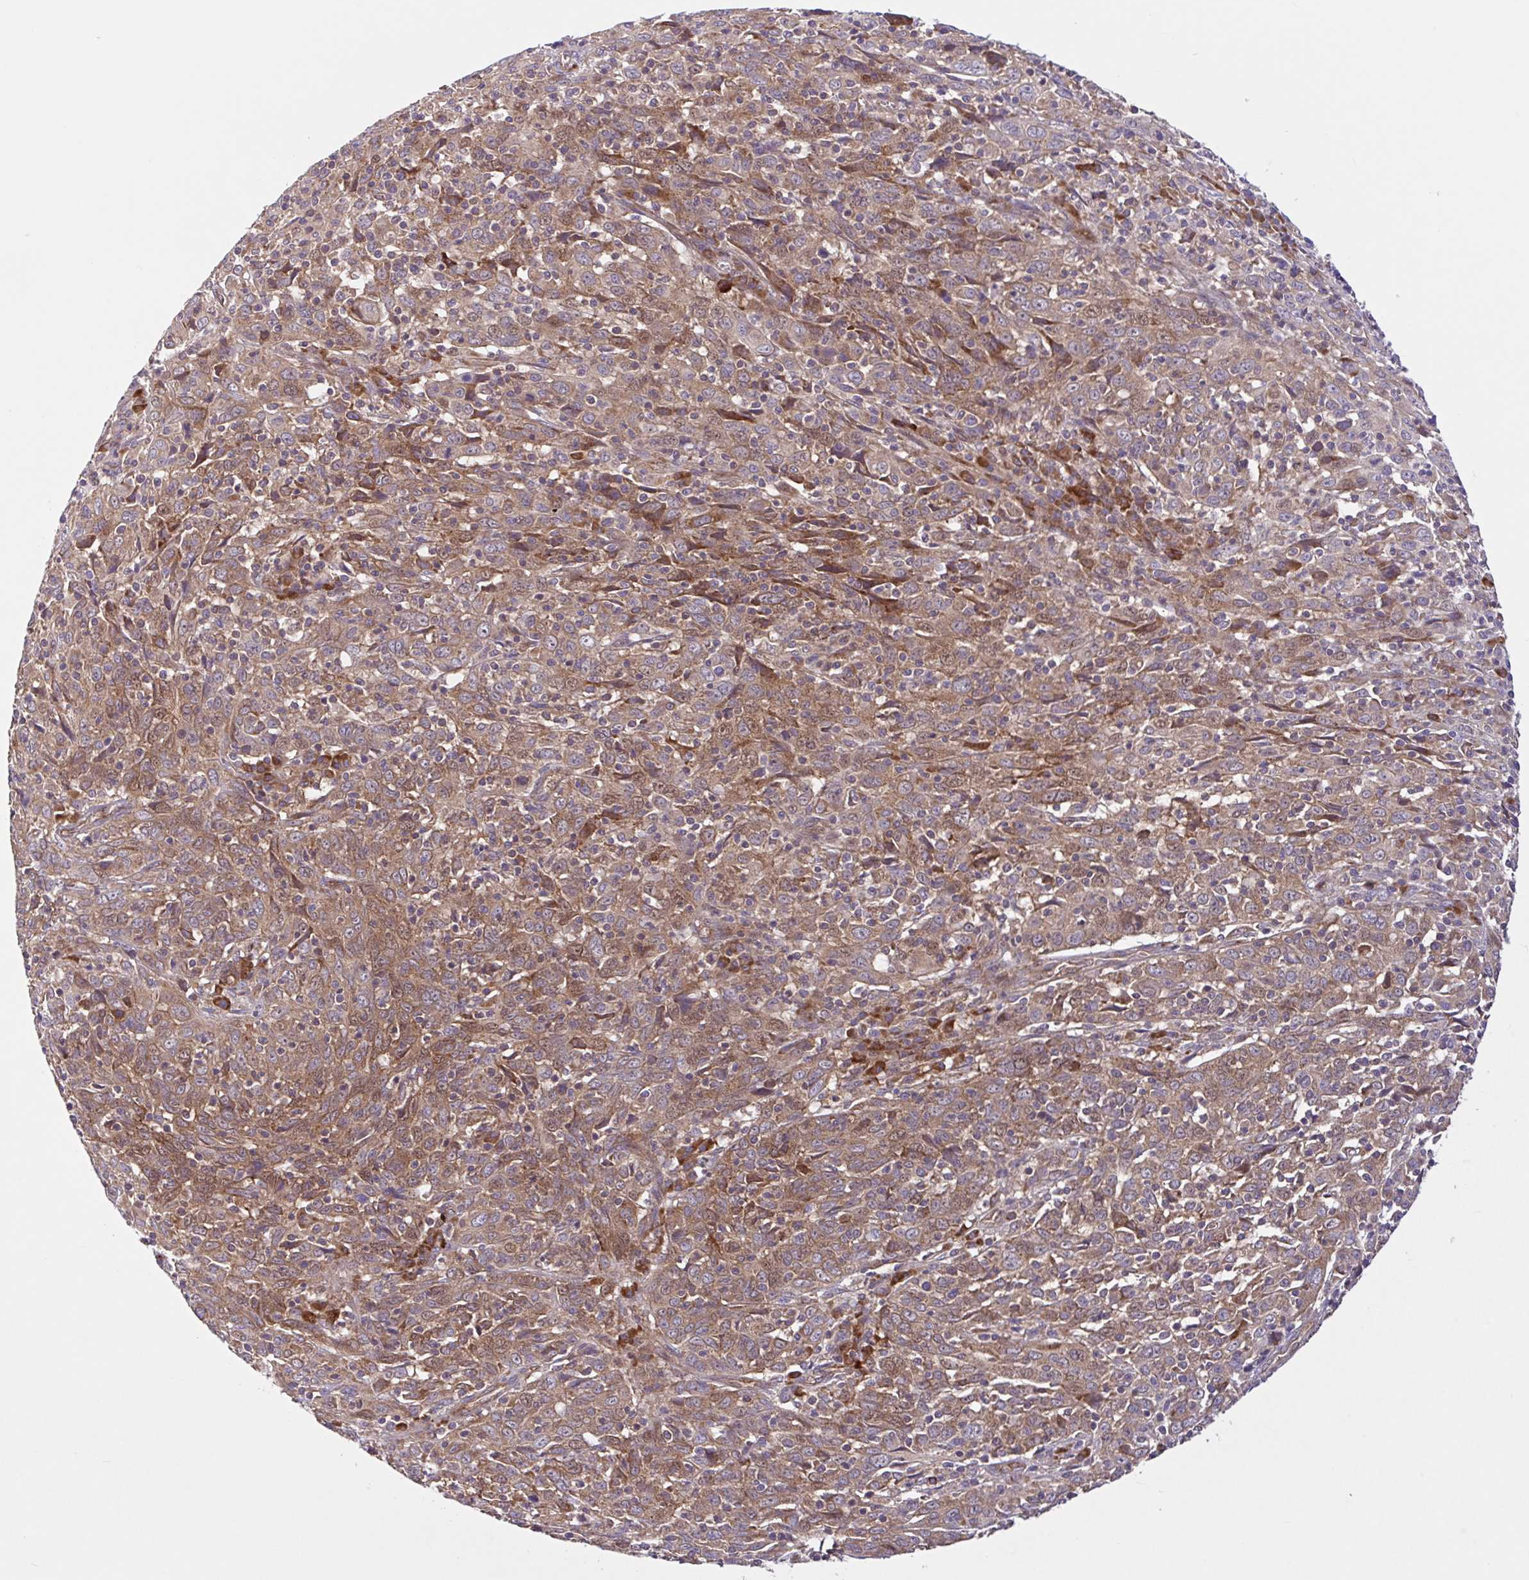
{"staining": {"intensity": "moderate", "quantity": ">75%", "location": "cytoplasmic/membranous"}, "tissue": "cervical cancer", "cell_type": "Tumor cells", "image_type": "cancer", "snomed": [{"axis": "morphology", "description": "Squamous cell carcinoma, NOS"}, {"axis": "topography", "description": "Cervix"}], "caption": "This histopathology image reveals IHC staining of human cervical cancer, with medium moderate cytoplasmic/membranous expression in about >75% of tumor cells.", "gene": "NTPCR", "patient": {"sex": "female", "age": 46}}